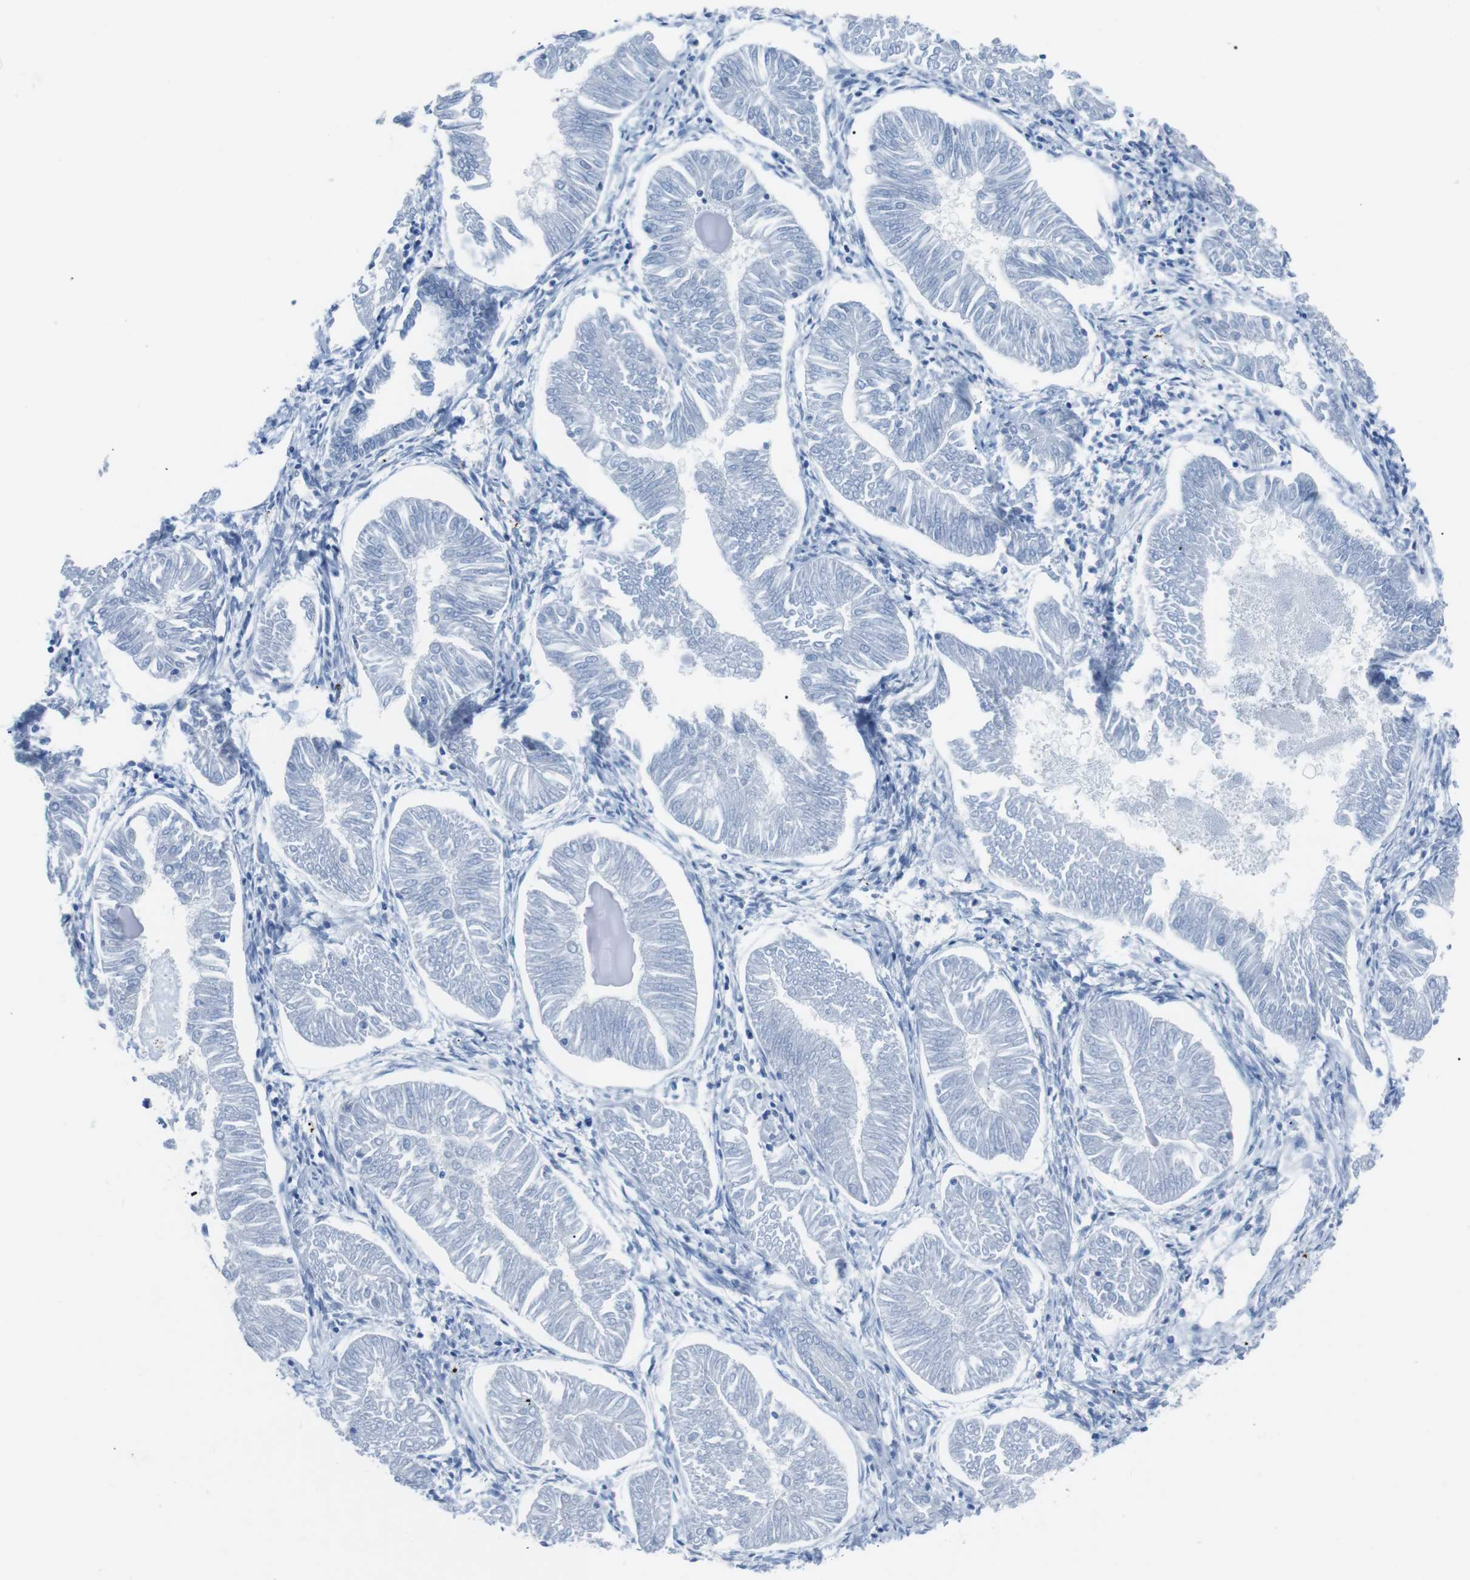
{"staining": {"intensity": "negative", "quantity": "none", "location": "none"}, "tissue": "endometrial cancer", "cell_type": "Tumor cells", "image_type": "cancer", "snomed": [{"axis": "morphology", "description": "Adenocarcinoma, NOS"}, {"axis": "topography", "description": "Endometrium"}], "caption": "An IHC photomicrograph of endometrial adenocarcinoma is shown. There is no staining in tumor cells of endometrial adenocarcinoma.", "gene": "MUC2", "patient": {"sex": "female", "age": 53}}